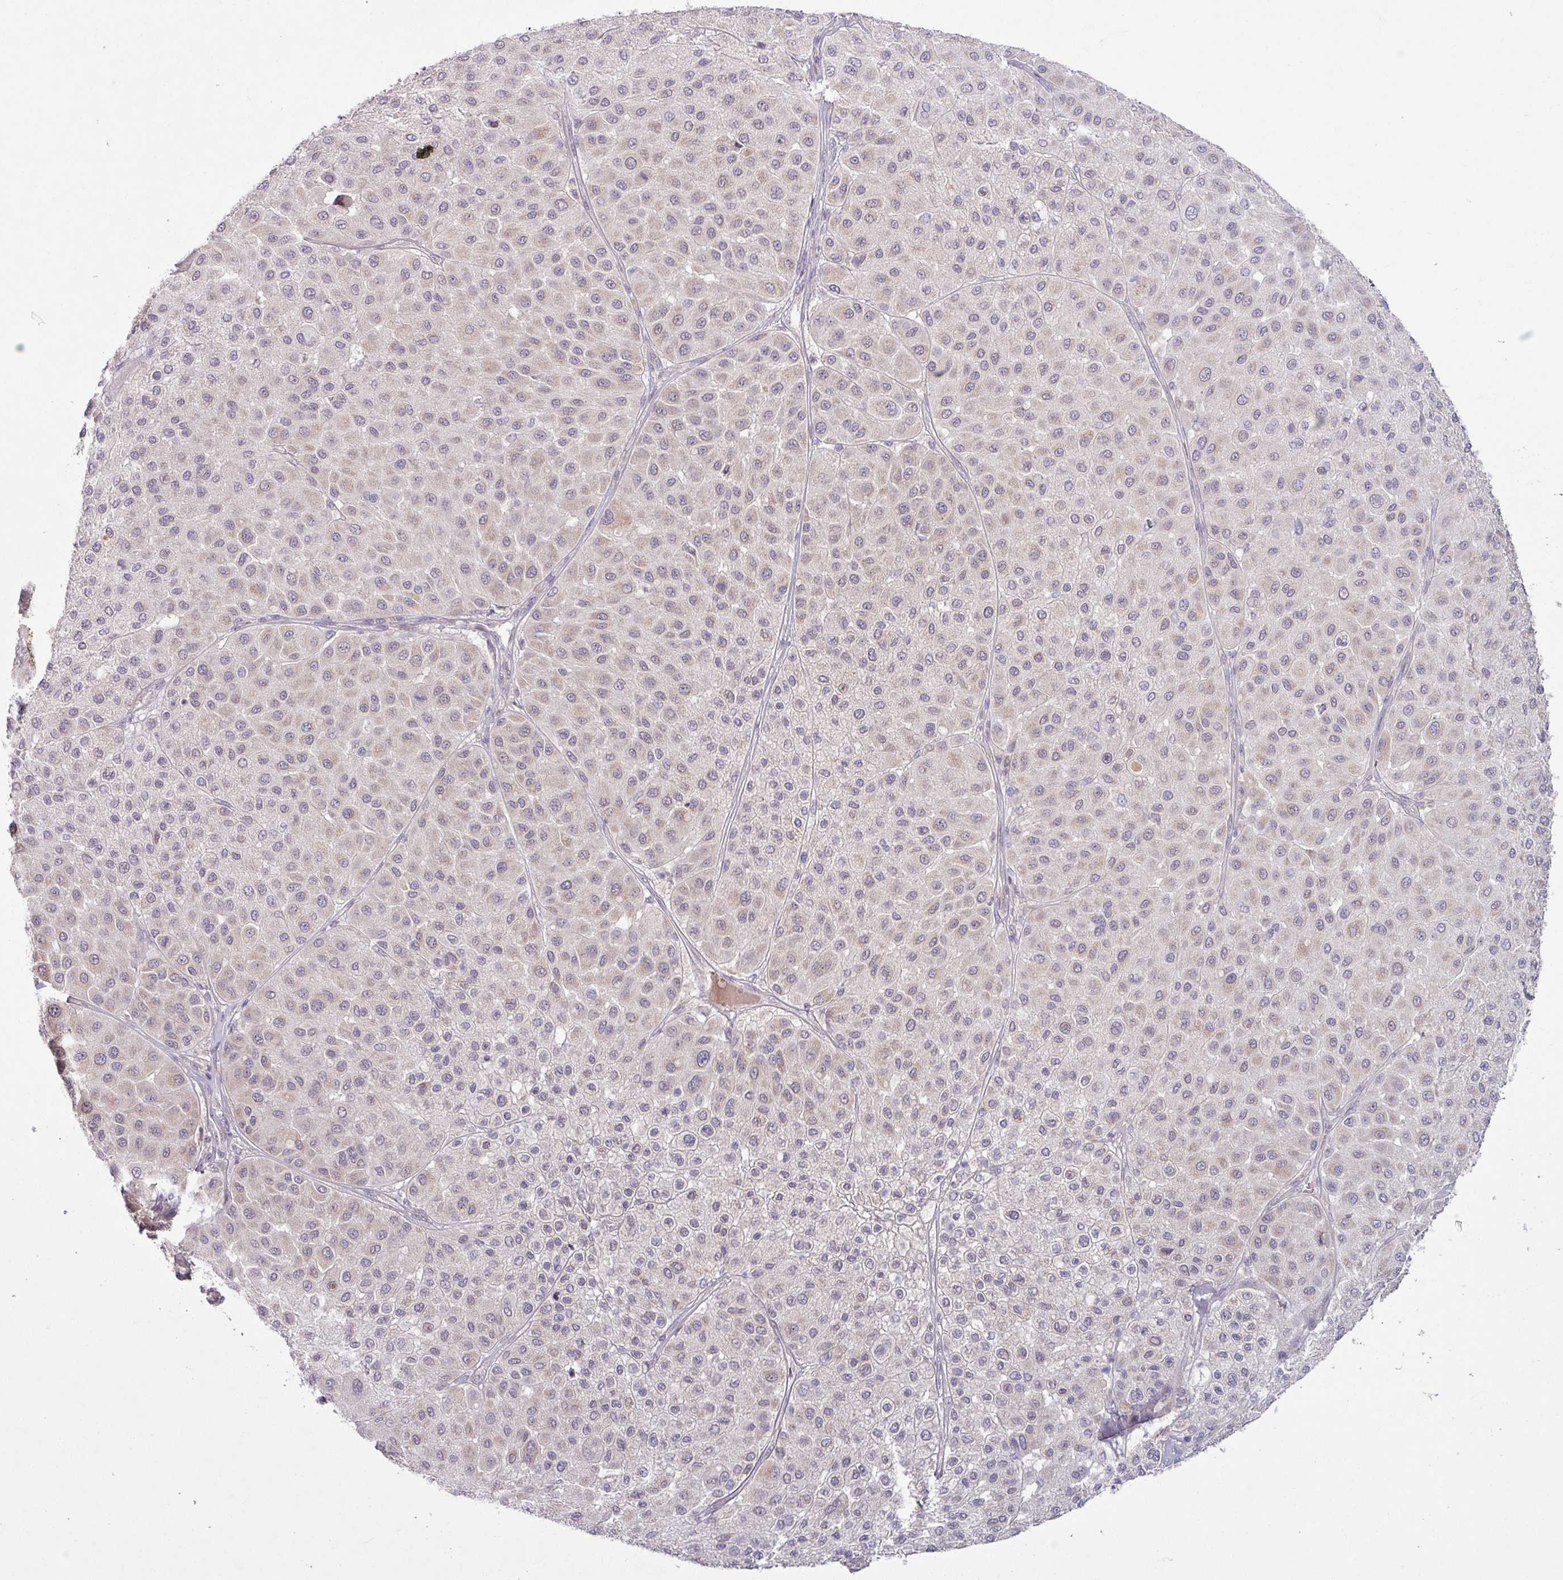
{"staining": {"intensity": "negative", "quantity": "none", "location": "none"}, "tissue": "melanoma", "cell_type": "Tumor cells", "image_type": "cancer", "snomed": [{"axis": "morphology", "description": "Malignant melanoma, Metastatic site"}, {"axis": "topography", "description": "Smooth muscle"}], "caption": "Tumor cells show no significant protein expression in melanoma.", "gene": "OGFOD3", "patient": {"sex": "male", "age": 41}}